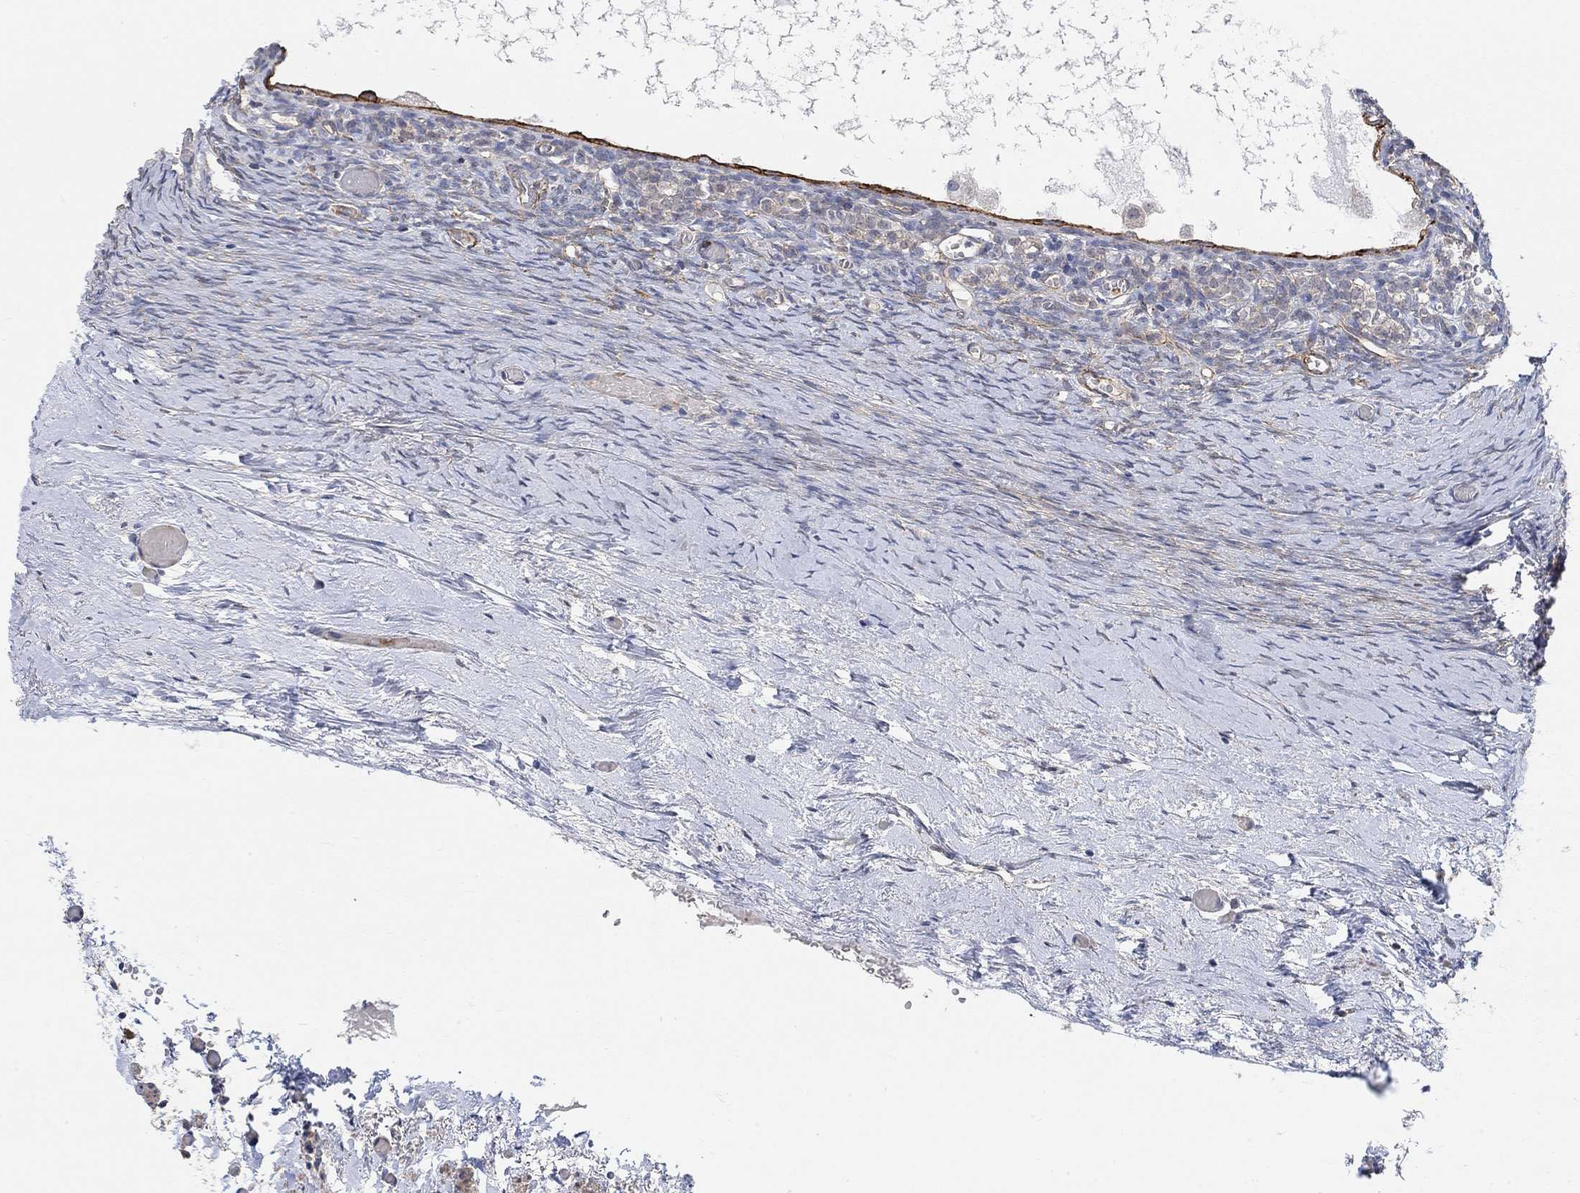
{"staining": {"intensity": "moderate", "quantity": "25%-75%", "location": "cytoplasmic/membranous"}, "tissue": "ovary", "cell_type": "Follicle cells", "image_type": "normal", "snomed": [{"axis": "morphology", "description": "Normal tissue, NOS"}, {"axis": "topography", "description": "Ovary"}], "caption": "Ovary stained with DAB (3,3'-diaminobenzidine) IHC displays medium levels of moderate cytoplasmic/membranous positivity in about 25%-75% of follicle cells.", "gene": "SYT16", "patient": {"sex": "female", "age": 39}}